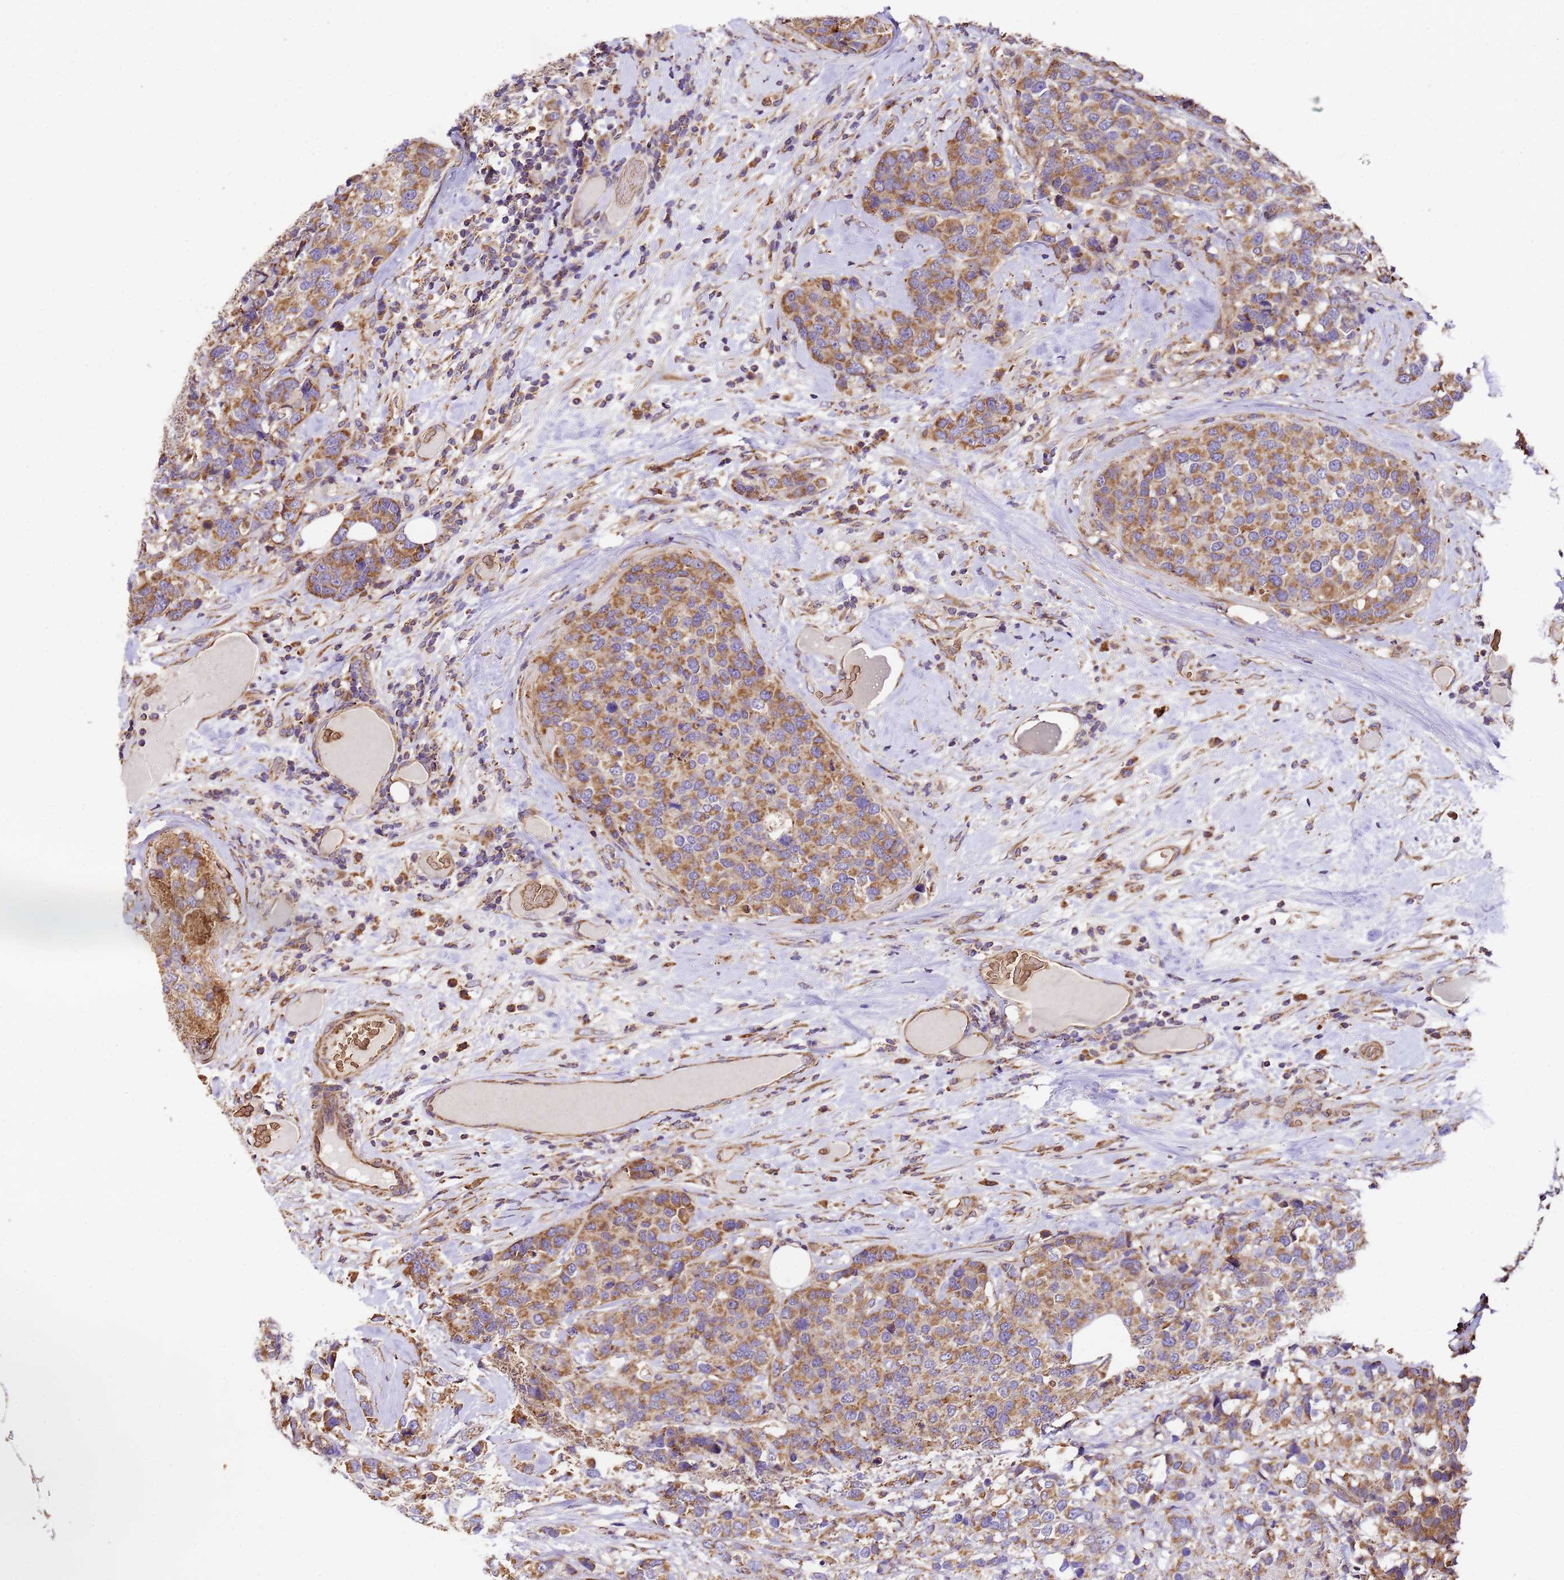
{"staining": {"intensity": "strong", "quantity": ">75%", "location": "cytoplasmic/membranous"}, "tissue": "breast cancer", "cell_type": "Tumor cells", "image_type": "cancer", "snomed": [{"axis": "morphology", "description": "Lobular carcinoma"}, {"axis": "topography", "description": "Breast"}], "caption": "Protein staining of breast cancer tissue demonstrates strong cytoplasmic/membranous positivity in approximately >75% of tumor cells.", "gene": "LRRIQ1", "patient": {"sex": "female", "age": 59}}